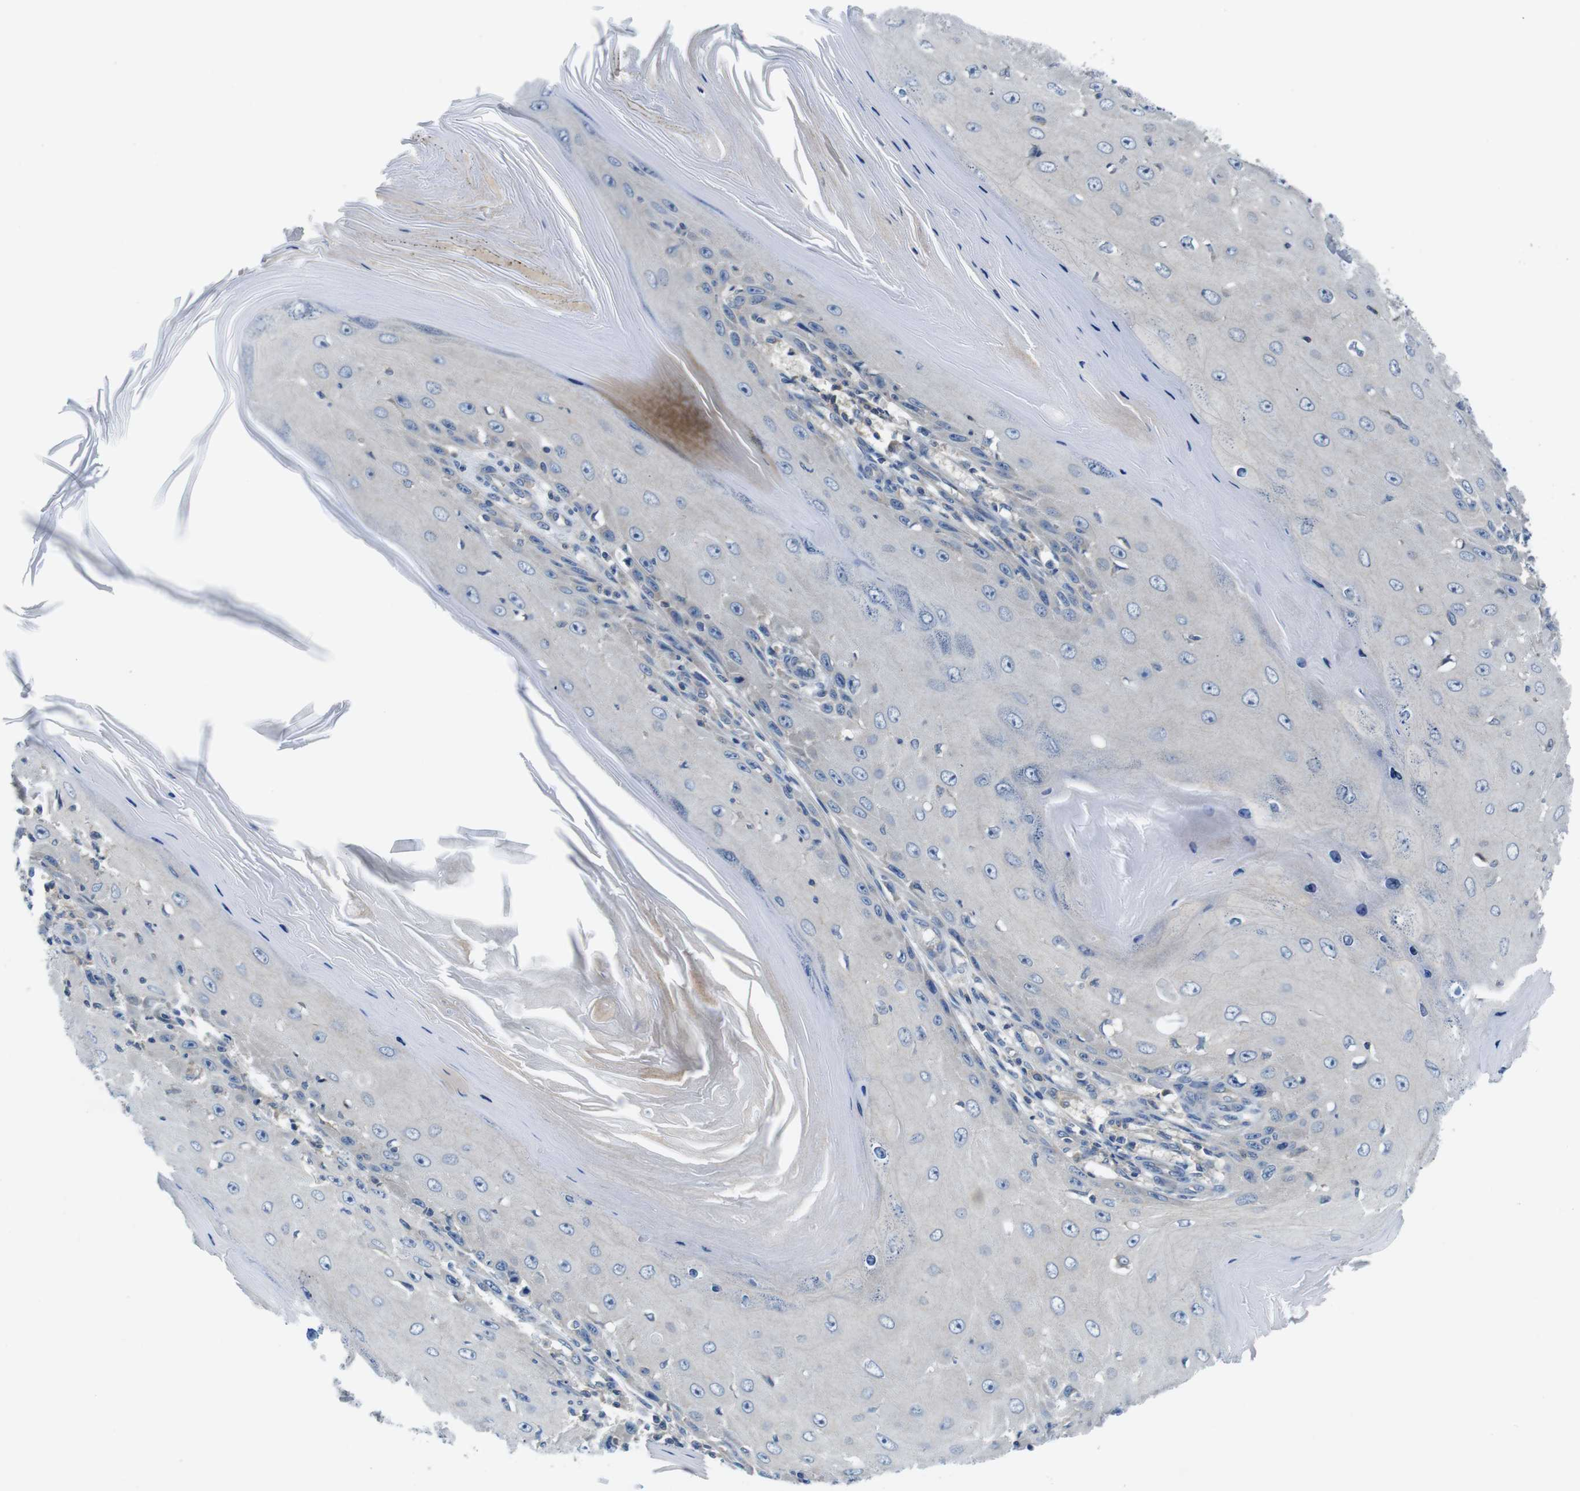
{"staining": {"intensity": "negative", "quantity": "none", "location": "none"}, "tissue": "skin cancer", "cell_type": "Tumor cells", "image_type": "cancer", "snomed": [{"axis": "morphology", "description": "Squamous cell carcinoma, NOS"}, {"axis": "topography", "description": "Skin"}], "caption": "Immunohistochemistry photomicrograph of neoplastic tissue: human skin cancer stained with DAB exhibits no significant protein positivity in tumor cells.", "gene": "PIK3CD", "patient": {"sex": "female", "age": 73}}